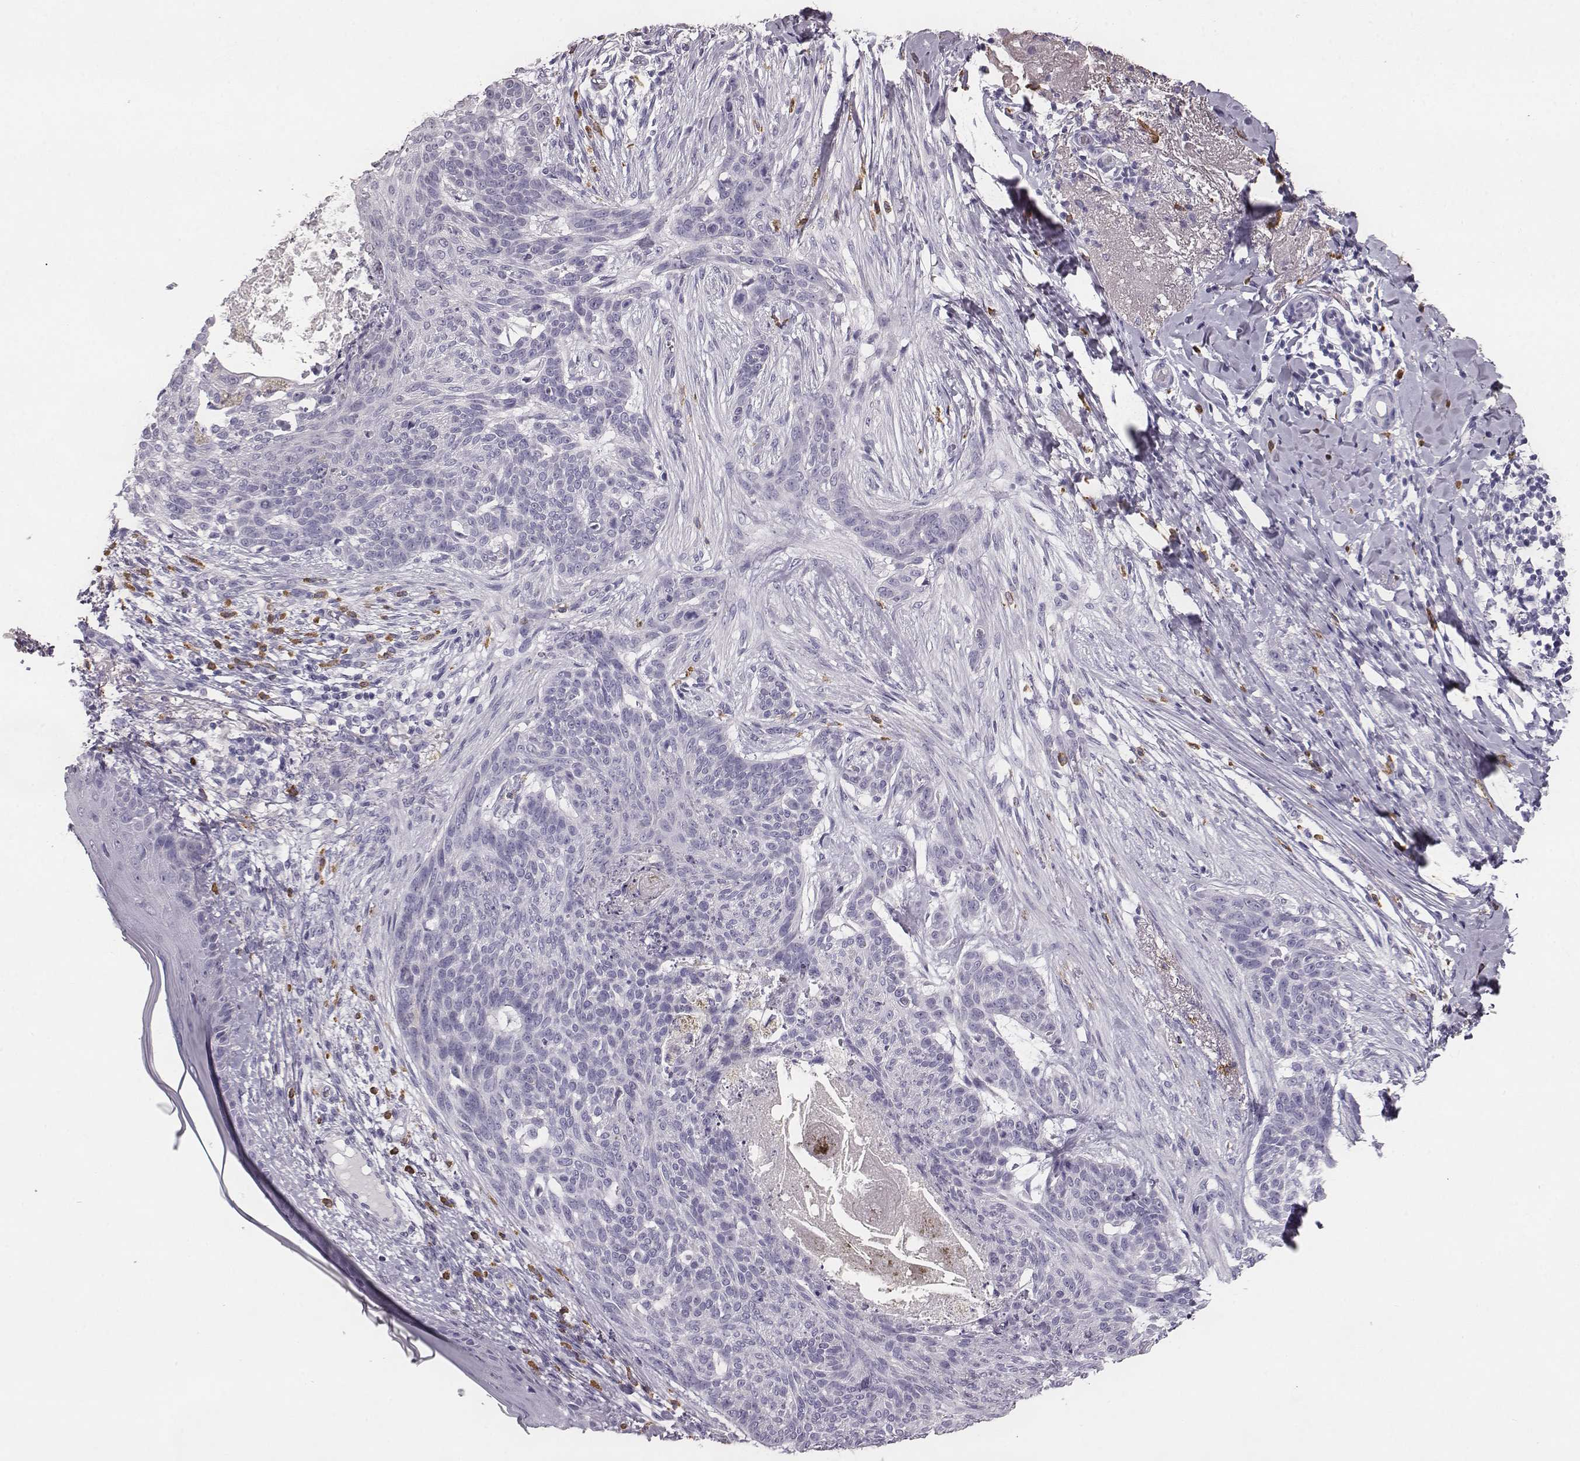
{"staining": {"intensity": "negative", "quantity": "none", "location": "none"}, "tissue": "skin cancer", "cell_type": "Tumor cells", "image_type": "cancer", "snomed": [{"axis": "morphology", "description": "Normal tissue, NOS"}, {"axis": "morphology", "description": "Basal cell carcinoma"}, {"axis": "topography", "description": "Skin"}], "caption": "This is an immunohistochemistry (IHC) micrograph of skin cancer. There is no expression in tumor cells.", "gene": "NPTXR", "patient": {"sex": "male", "age": 84}}